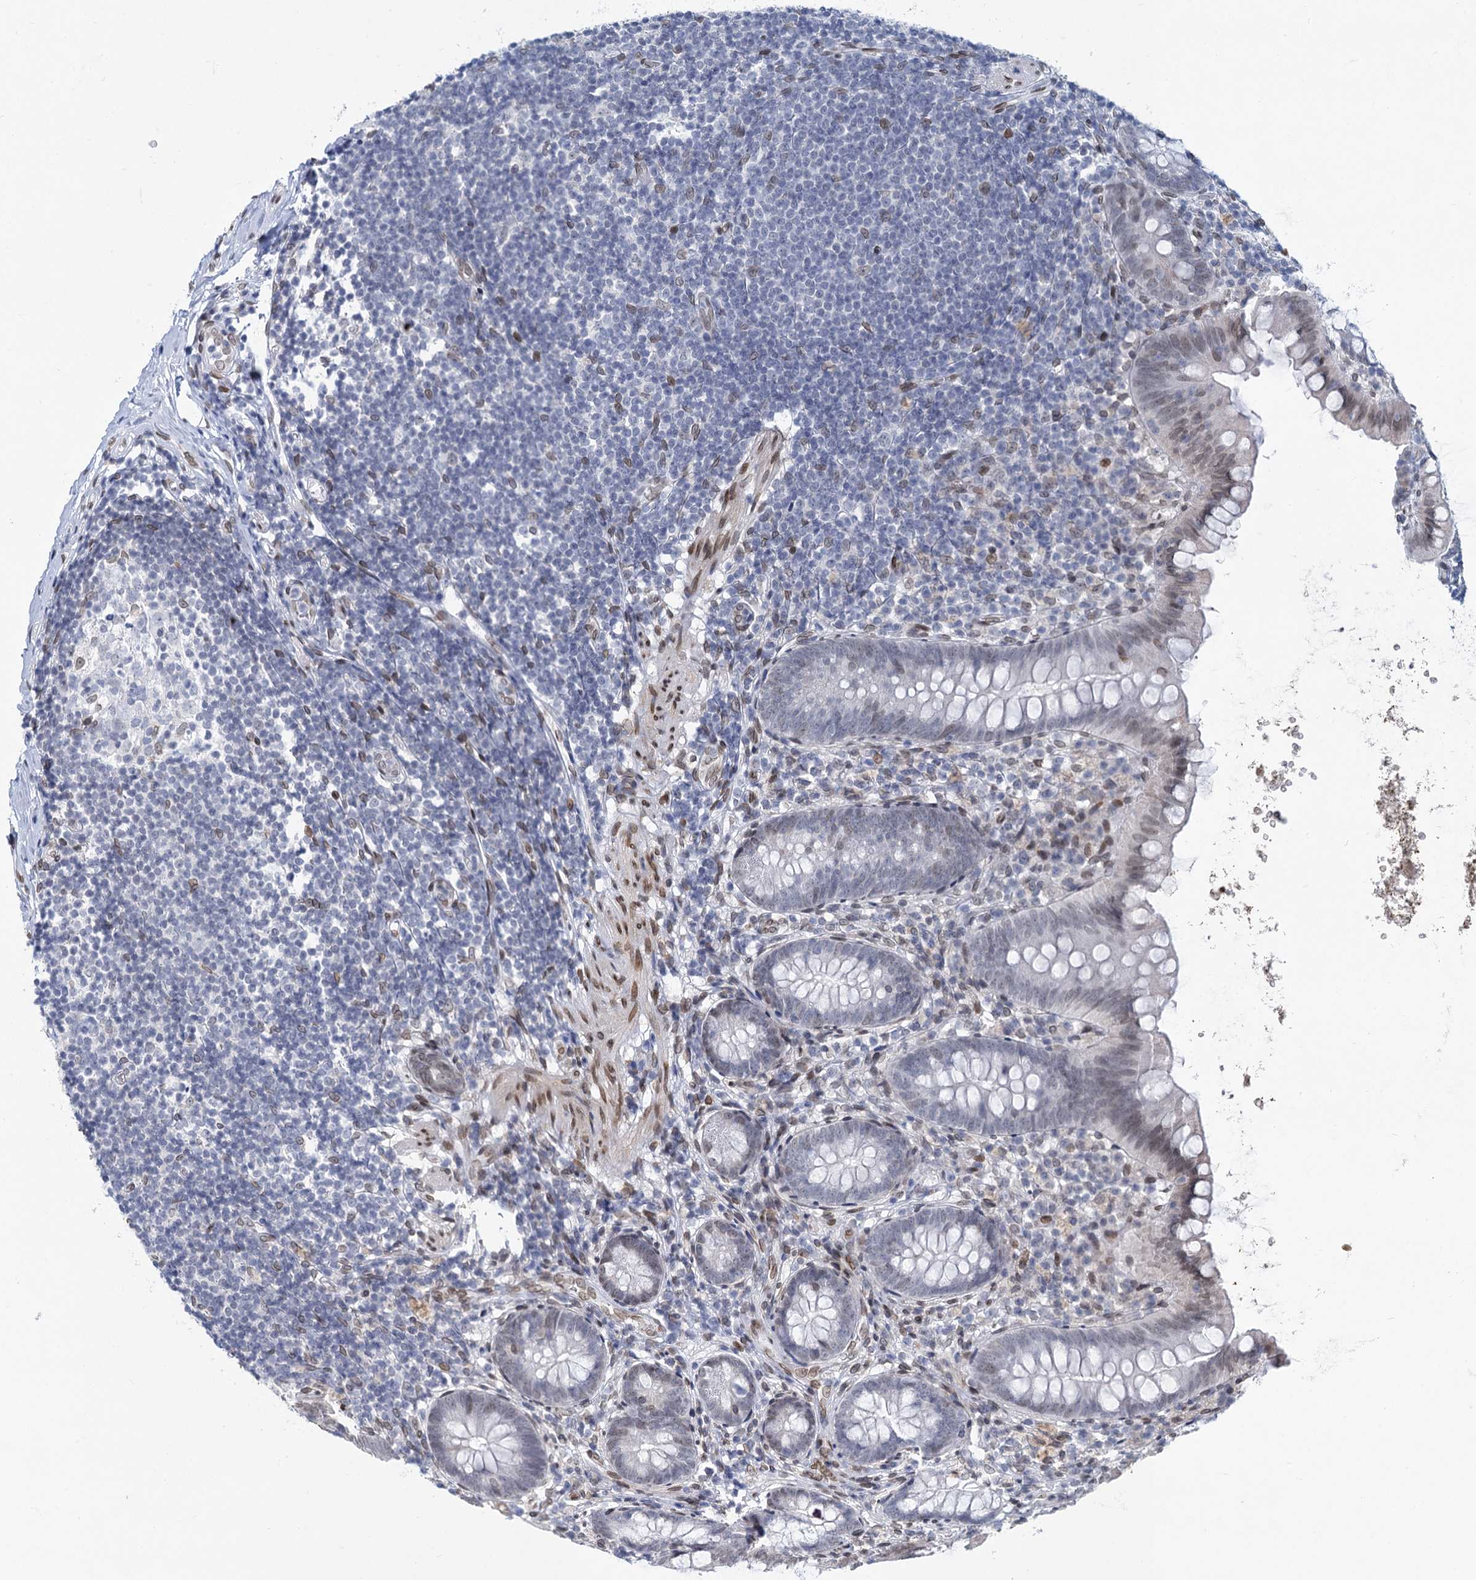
{"staining": {"intensity": "weak", "quantity": "25%-75%", "location": "nuclear"}, "tissue": "appendix", "cell_type": "Glandular cells", "image_type": "normal", "snomed": [{"axis": "morphology", "description": "Normal tissue, NOS"}, {"axis": "topography", "description": "Appendix"}], "caption": "Immunohistochemistry (DAB (3,3'-diaminobenzidine)) staining of benign human appendix displays weak nuclear protein positivity in approximately 25%-75% of glandular cells. (Brightfield microscopy of DAB IHC at high magnification).", "gene": "PRSS35", "patient": {"sex": "female", "age": 62}}